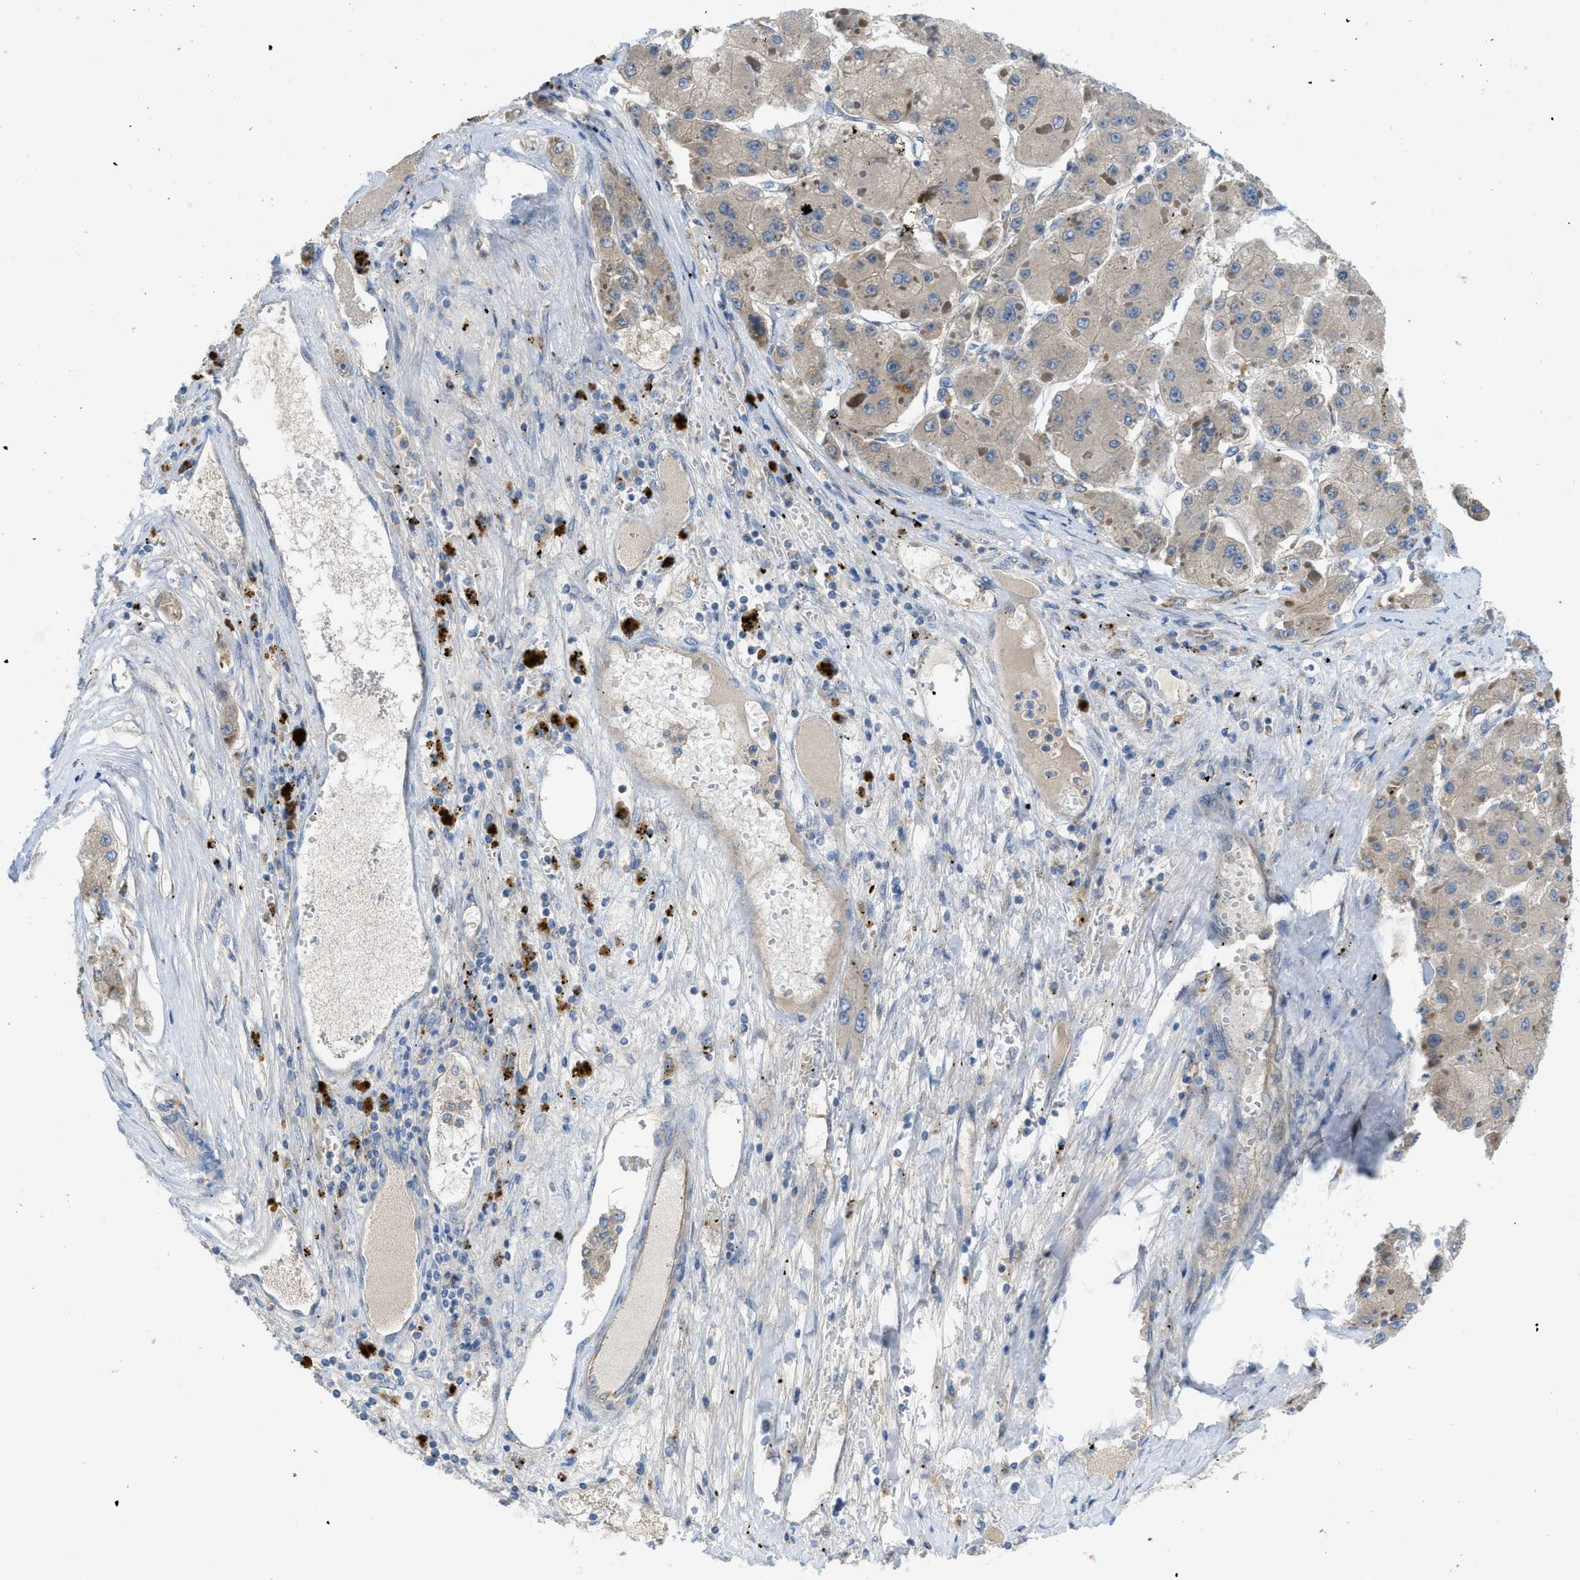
{"staining": {"intensity": "negative", "quantity": "none", "location": "none"}, "tissue": "liver cancer", "cell_type": "Tumor cells", "image_type": "cancer", "snomed": [{"axis": "morphology", "description": "Carcinoma, Hepatocellular, NOS"}, {"axis": "topography", "description": "Liver"}], "caption": "High magnification brightfield microscopy of liver cancer stained with DAB (brown) and counterstained with hematoxylin (blue): tumor cells show no significant positivity.", "gene": "RIPK2", "patient": {"sex": "female", "age": 73}}